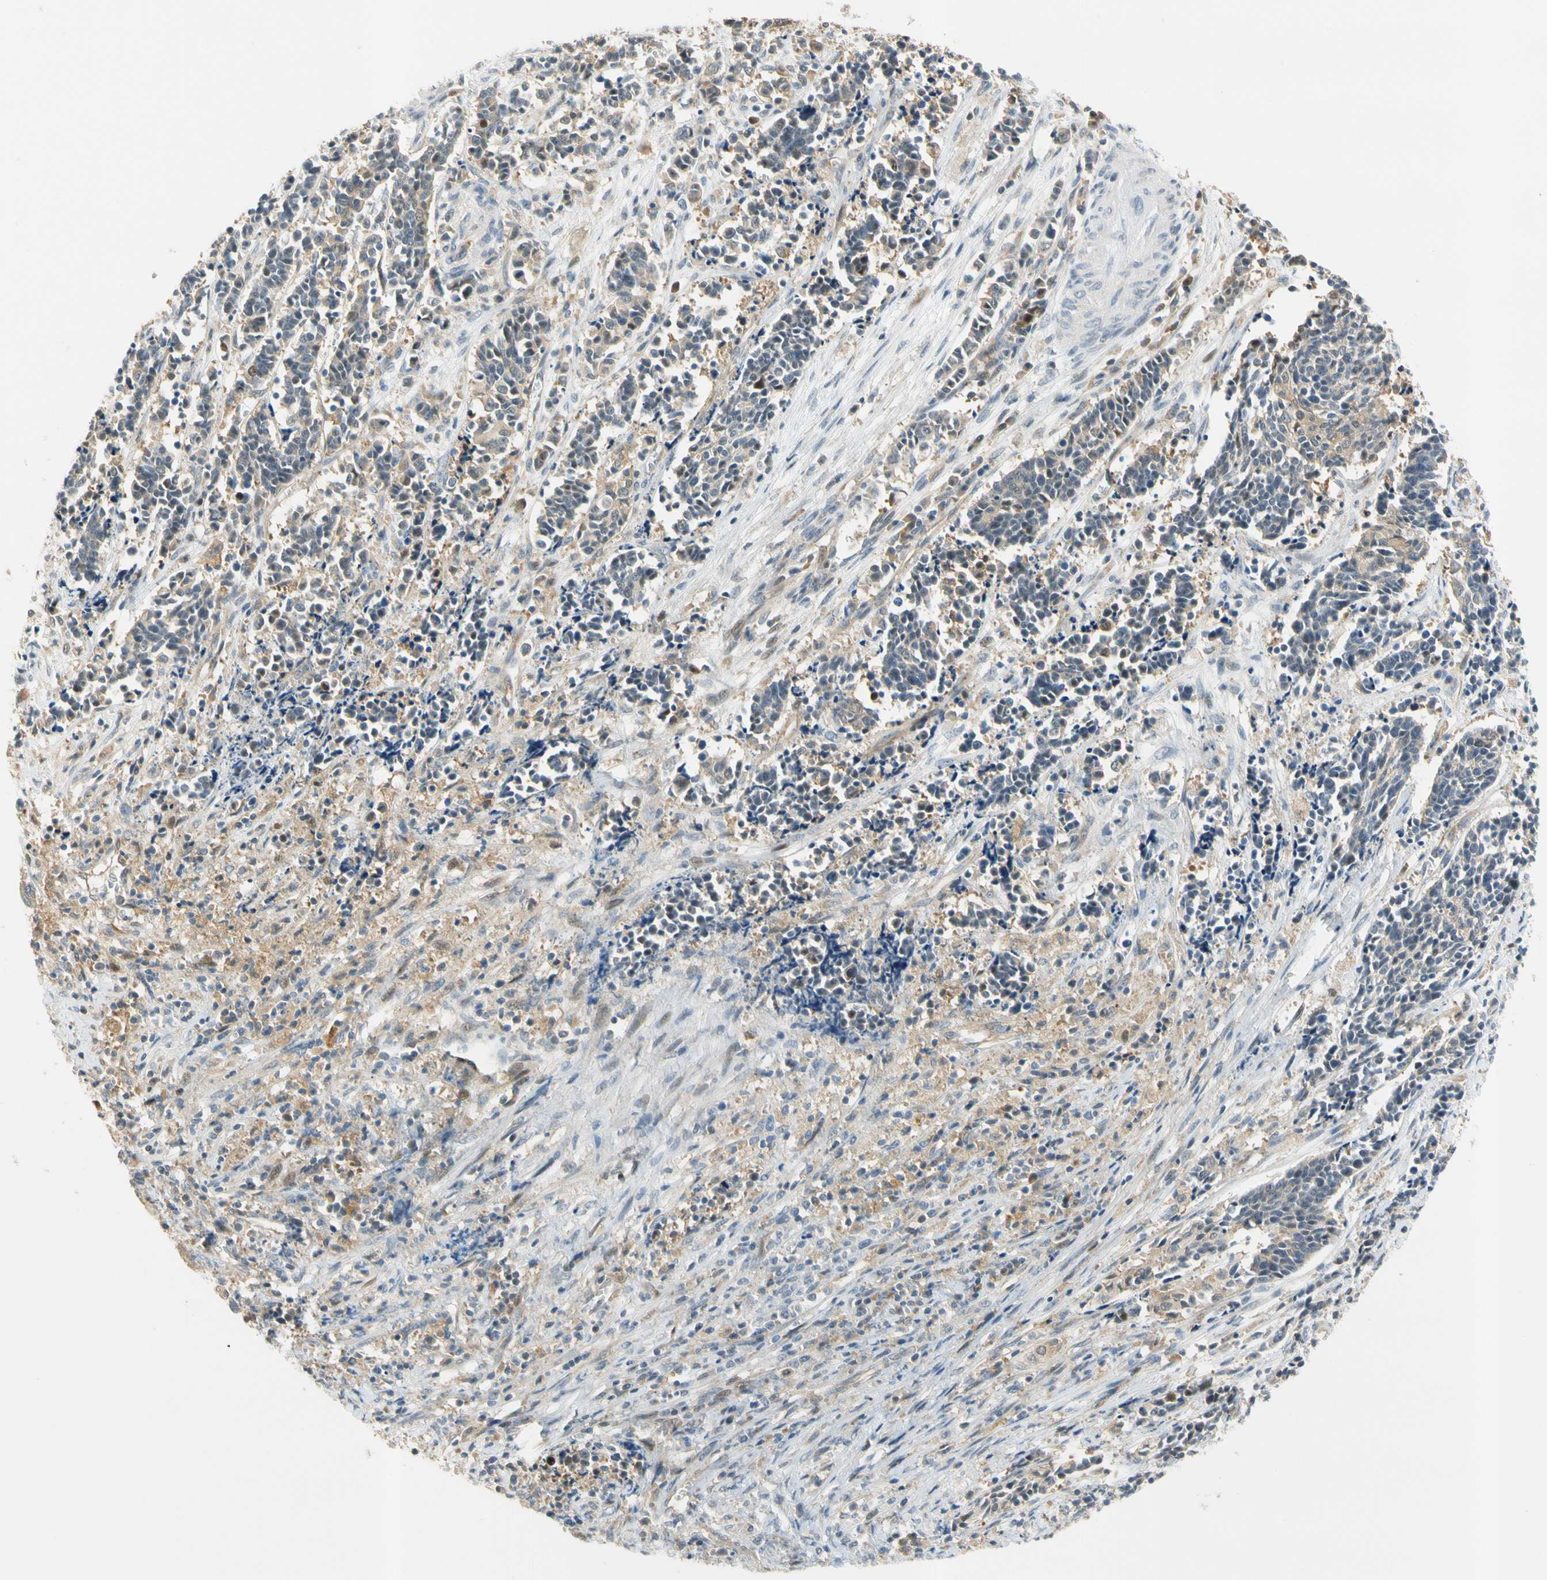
{"staining": {"intensity": "weak", "quantity": "25%-75%", "location": "cytoplasmic/membranous,nuclear"}, "tissue": "cervical cancer", "cell_type": "Tumor cells", "image_type": "cancer", "snomed": [{"axis": "morphology", "description": "Squamous cell carcinoma, NOS"}, {"axis": "topography", "description": "Cervix"}], "caption": "Immunohistochemical staining of human cervical squamous cell carcinoma exhibits low levels of weak cytoplasmic/membranous and nuclear positivity in about 25%-75% of tumor cells.", "gene": "GATD1", "patient": {"sex": "female", "age": 35}}